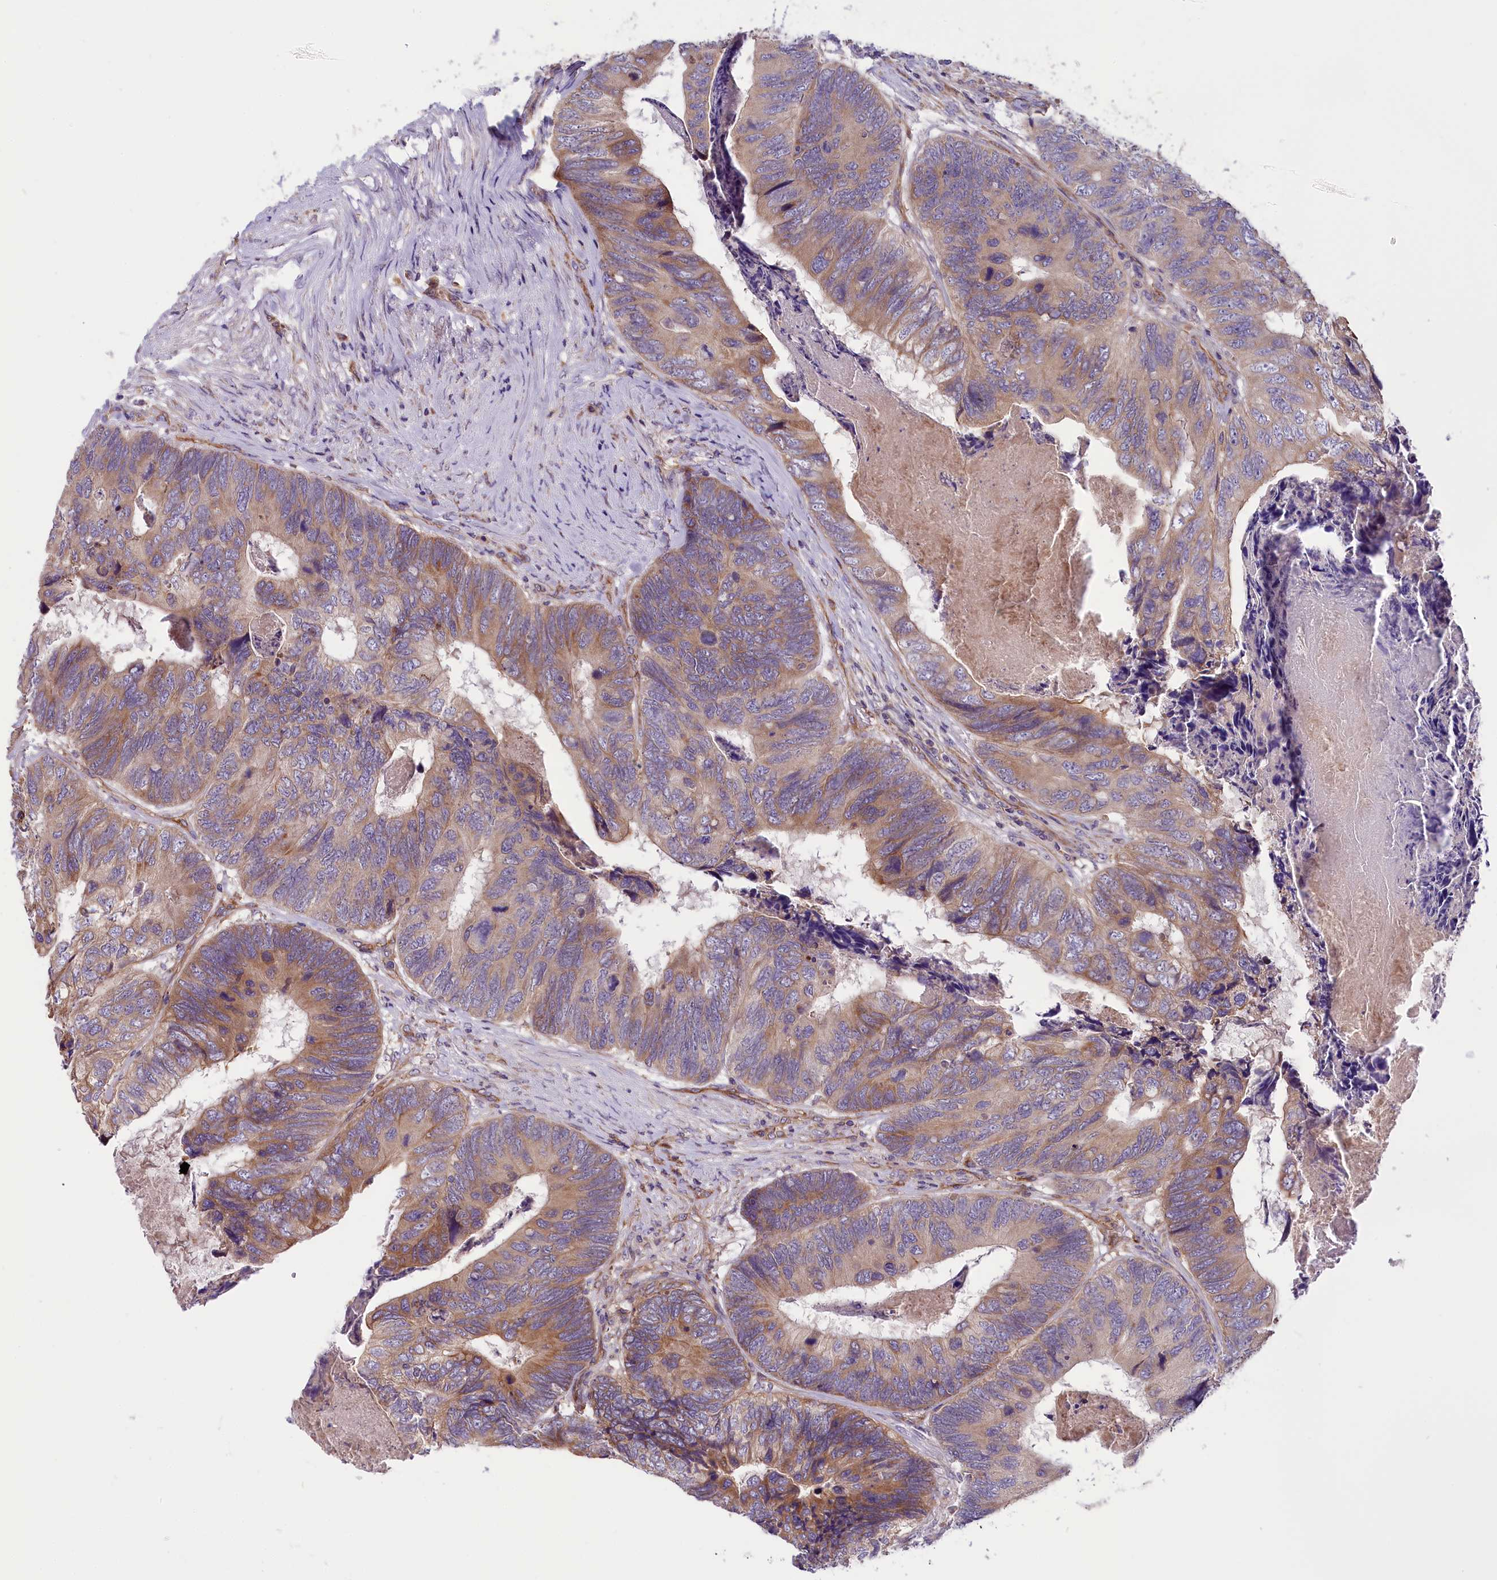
{"staining": {"intensity": "moderate", "quantity": "25%-75%", "location": "cytoplasmic/membranous"}, "tissue": "colorectal cancer", "cell_type": "Tumor cells", "image_type": "cancer", "snomed": [{"axis": "morphology", "description": "Adenocarcinoma, NOS"}, {"axis": "topography", "description": "Colon"}], "caption": "Protein staining of adenocarcinoma (colorectal) tissue shows moderate cytoplasmic/membranous staining in about 25%-75% of tumor cells.", "gene": "DNAJB9", "patient": {"sex": "female", "age": 67}}